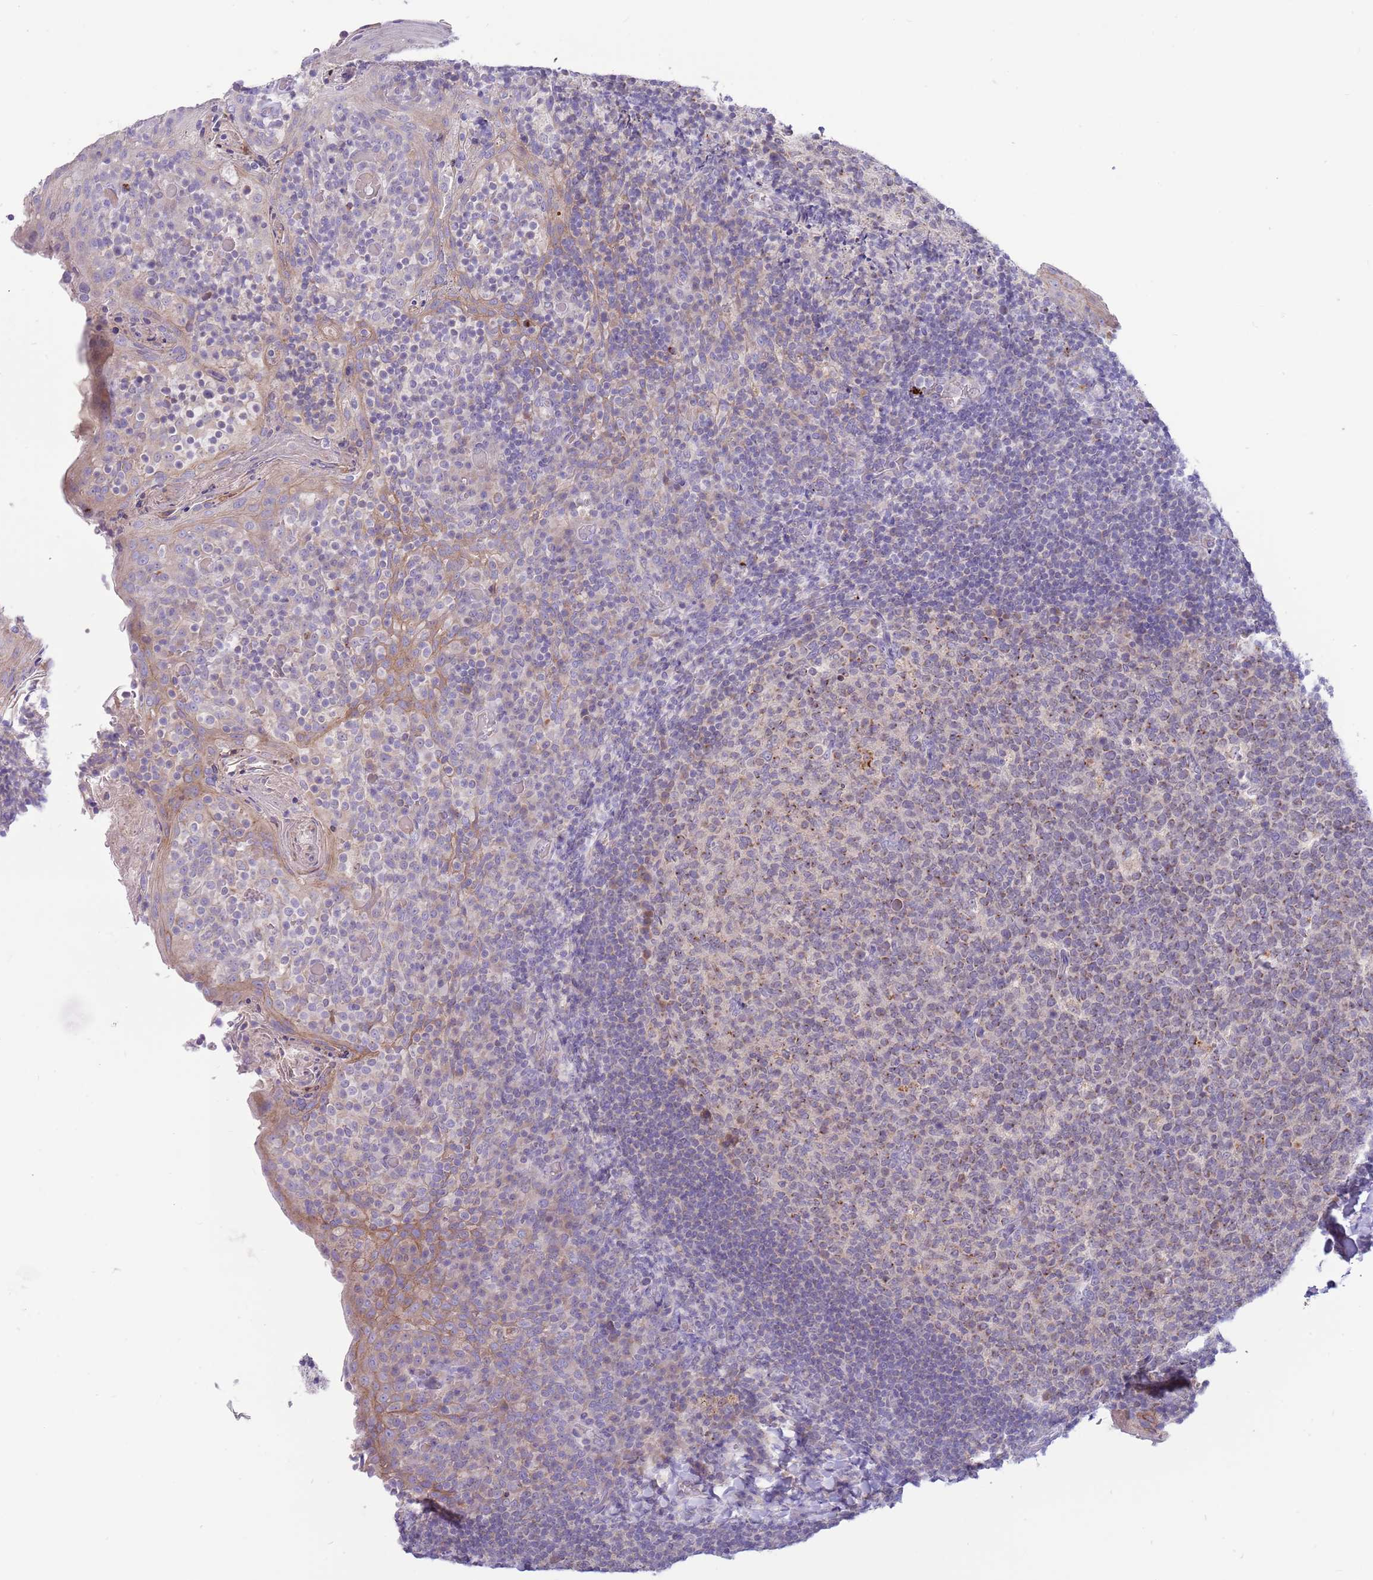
{"staining": {"intensity": "negative", "quantity": "none", "location": "none"}, "tissue": "tonsil", "cell_type": "Germinal center cells", "image_type": "normal", "snomed": [{"axis": "morphology", "description": "Normal tissue, NOS"}, {"axis": "topography", "description": "Tonsil"}], "caption": "IHC of benign tonsil displays no positivity in germinal center cells.", "gene": "DDHD1", "patient": {"sex": "female", "age": 10}}